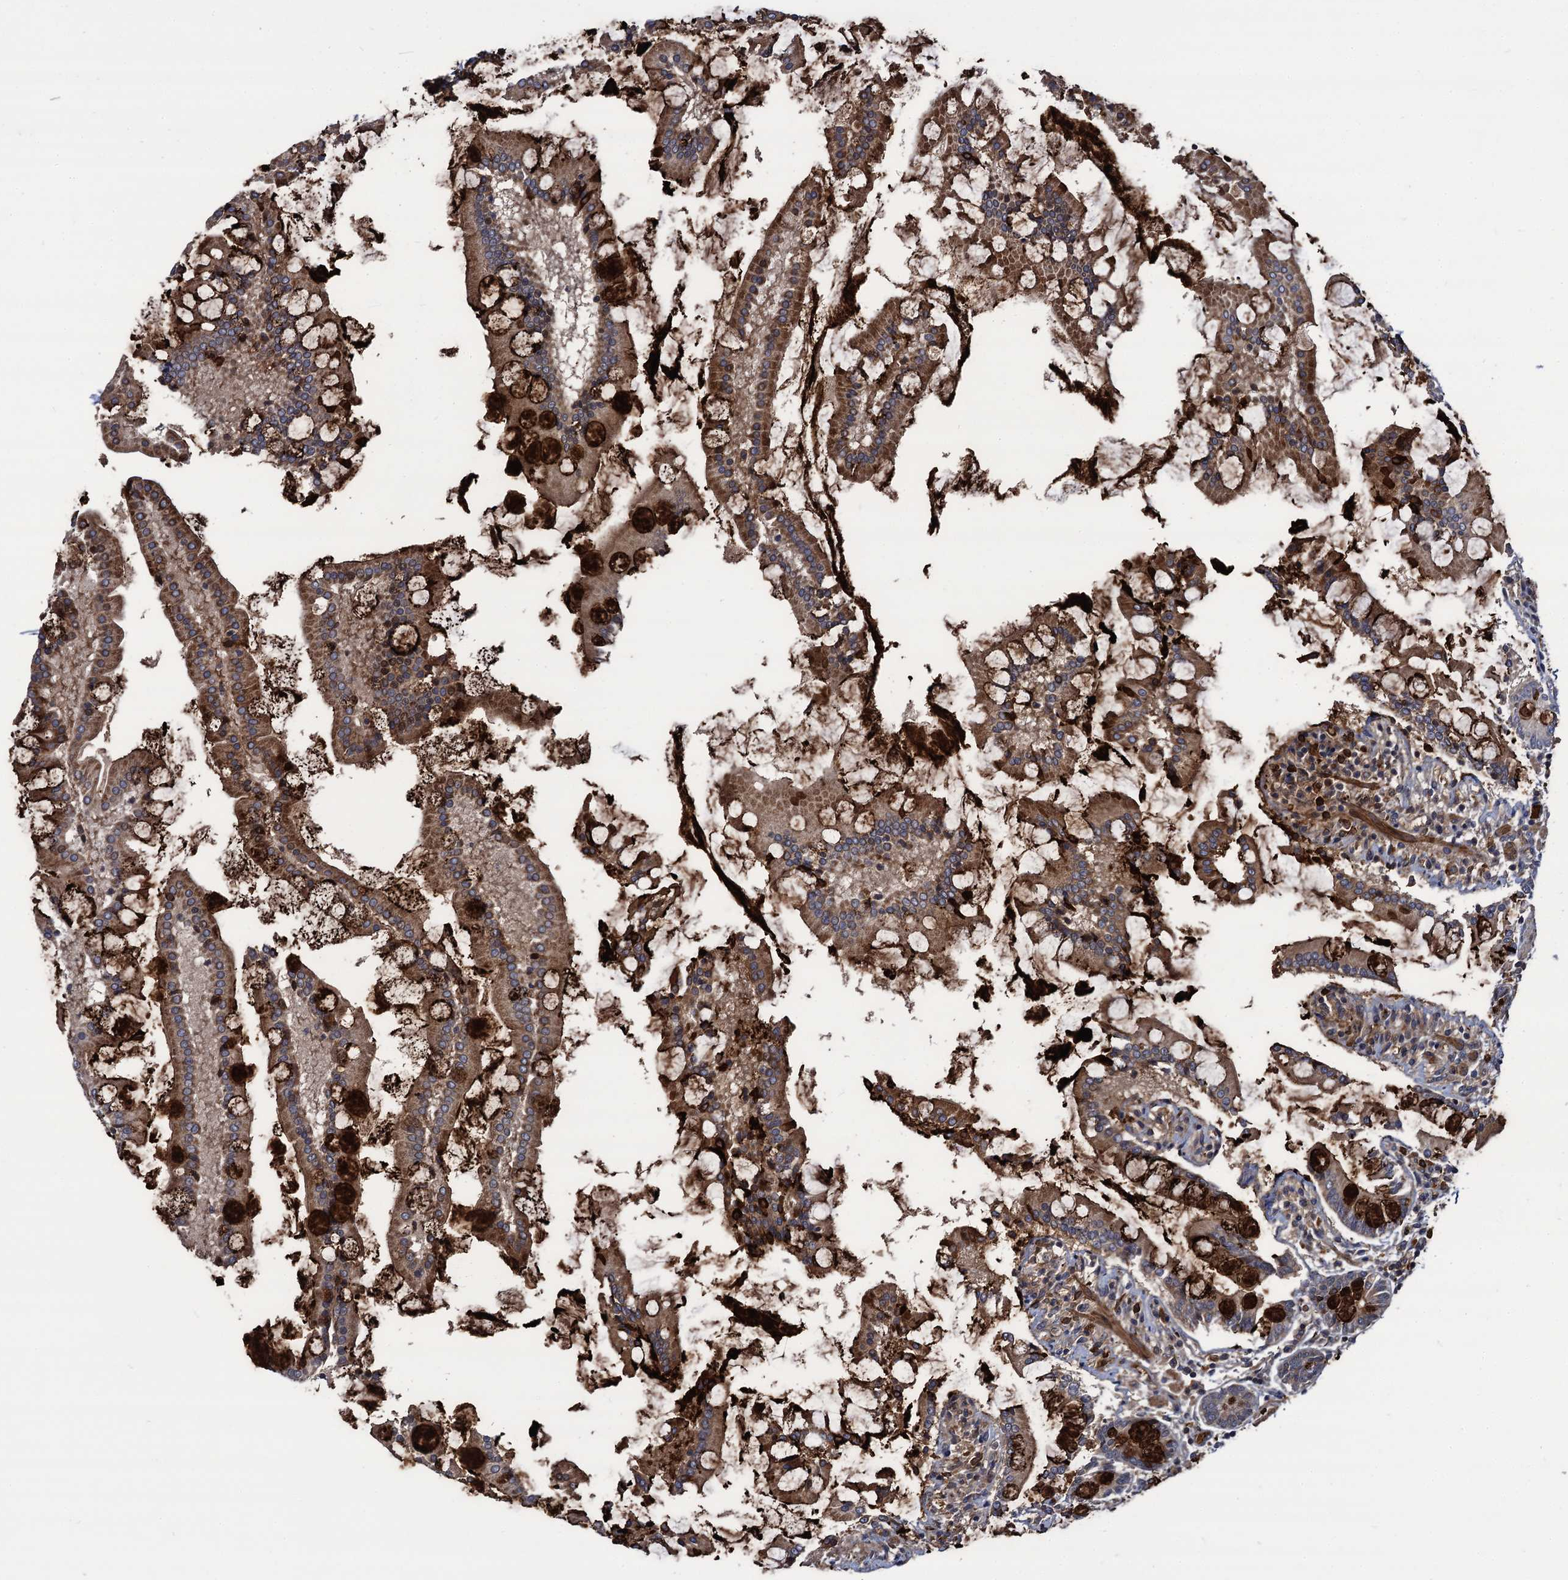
{"staining": {"intensity": "strong", "quantity": ">75%", "location": "cytoplasmic/membranous"}, "tissue": "small intestine", "cell_type": "Glandular cells", "image_type": "normal", "snomed": [{"axis": "morphology", "description": "Normal tissue, NOS"}, {"axis": "topography", "description": "Small intestine"}], "caption": "Protein expression analysis of unremarkable human small intestine reveals strong cytoplasmic/membranous staining in approximately >75% of glandular cells. The protein of interest is shown in brown color, while the nuclei are stained blue.", "gene": "KXD1", "patient": {"sex": "male", "age": 41}}